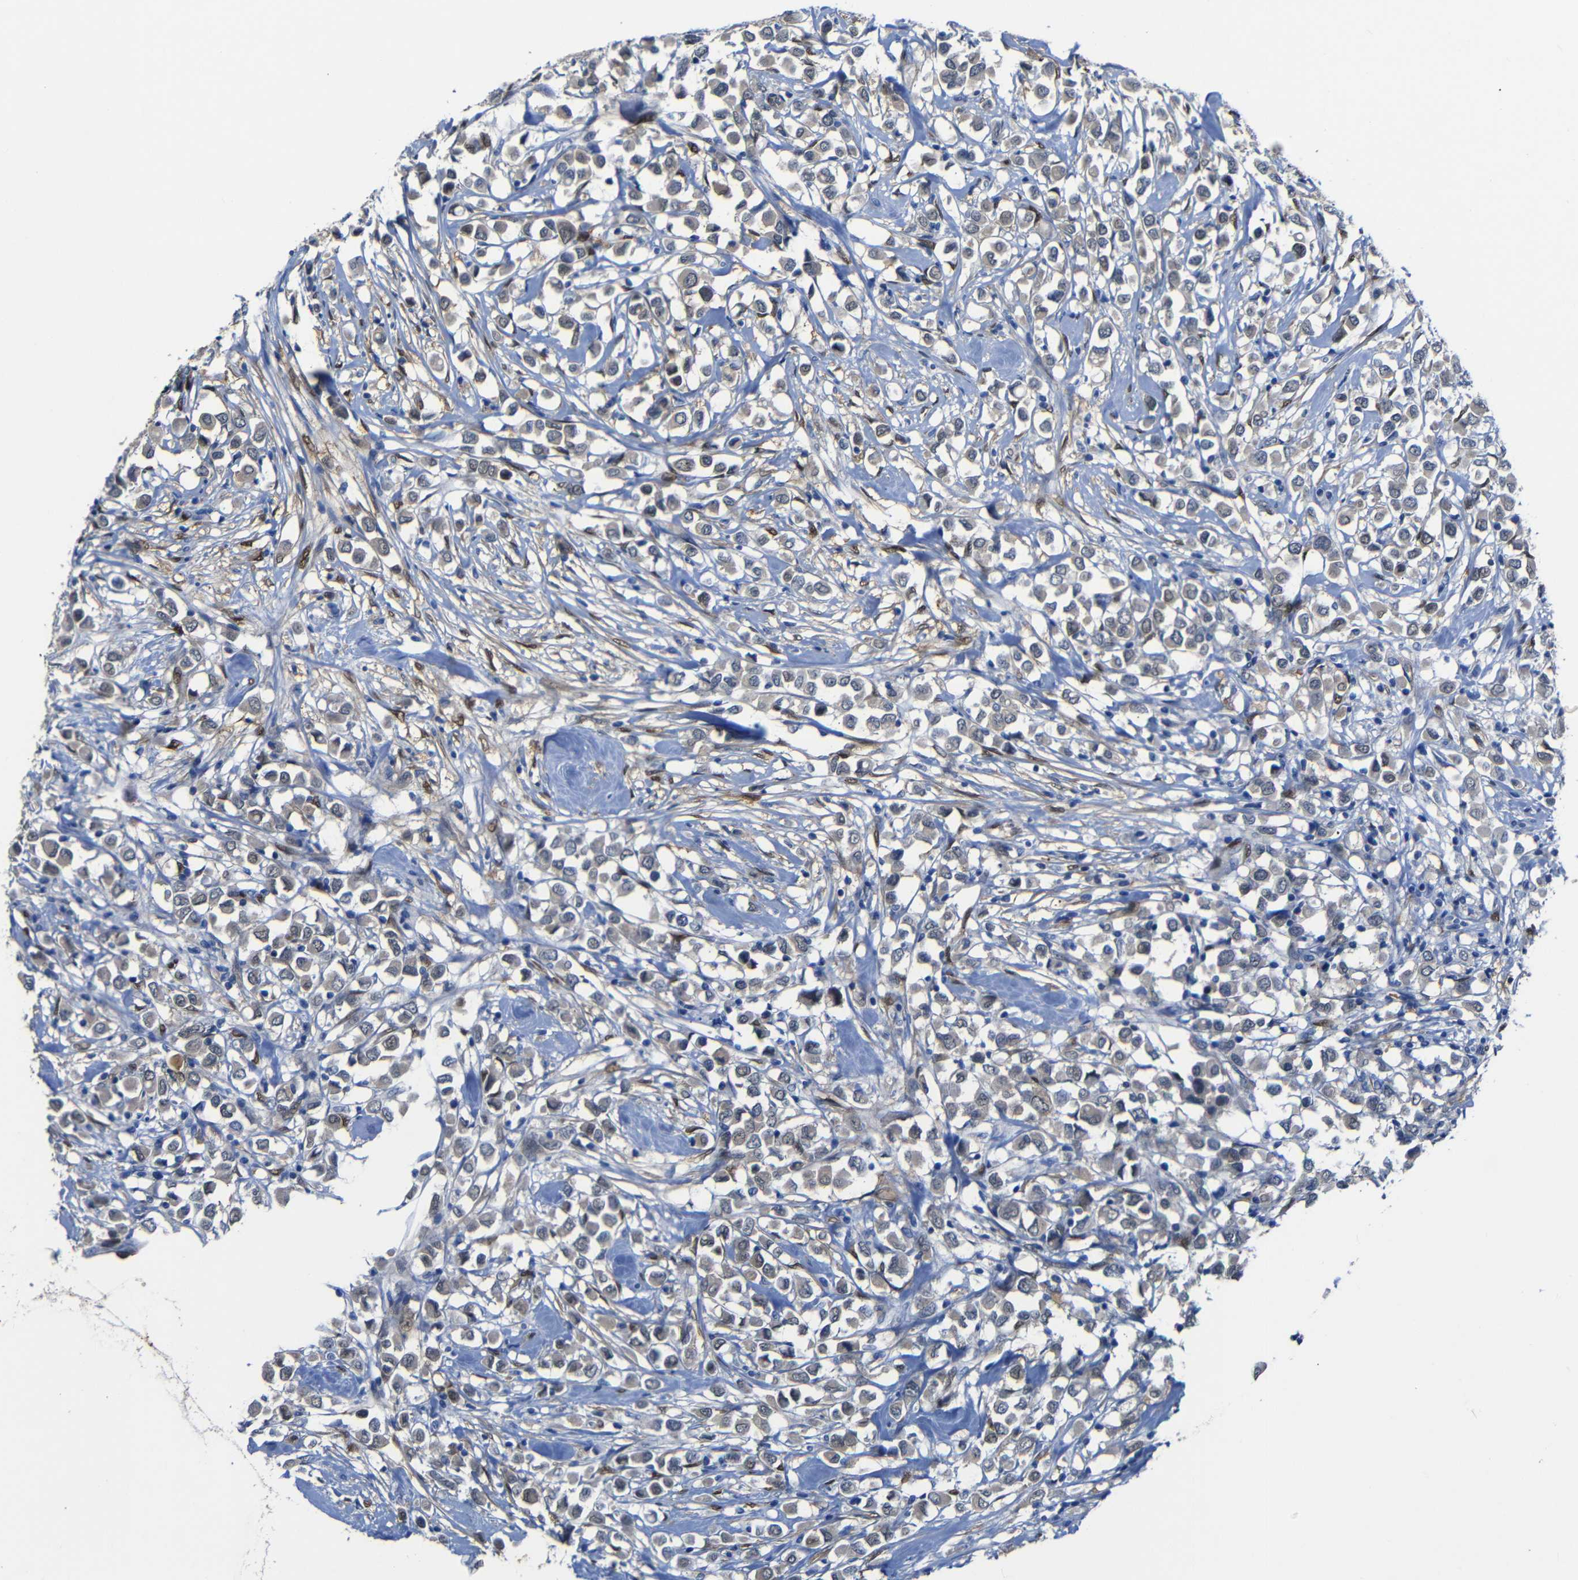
{"staining": {"intensity": "weak", "quantity": "<25%", "location": "cytoplasmic/membranous,nuclear"}, "tissue": "breast cancer", "cell_type": "Tumor cells", "image_type": "cancer", "snomed": [{"axis": "morphology", "description": "Duct carcinoma"}, {"axis": "topography", "description": "Breast"}], "caption": "Image shows no protein staining in tumor cells of breast cancer tissue. (DAB IHC with hematoxylin counter stain).", "gene": "YAP1", "patient": {"sex": "female", "age": 61}}